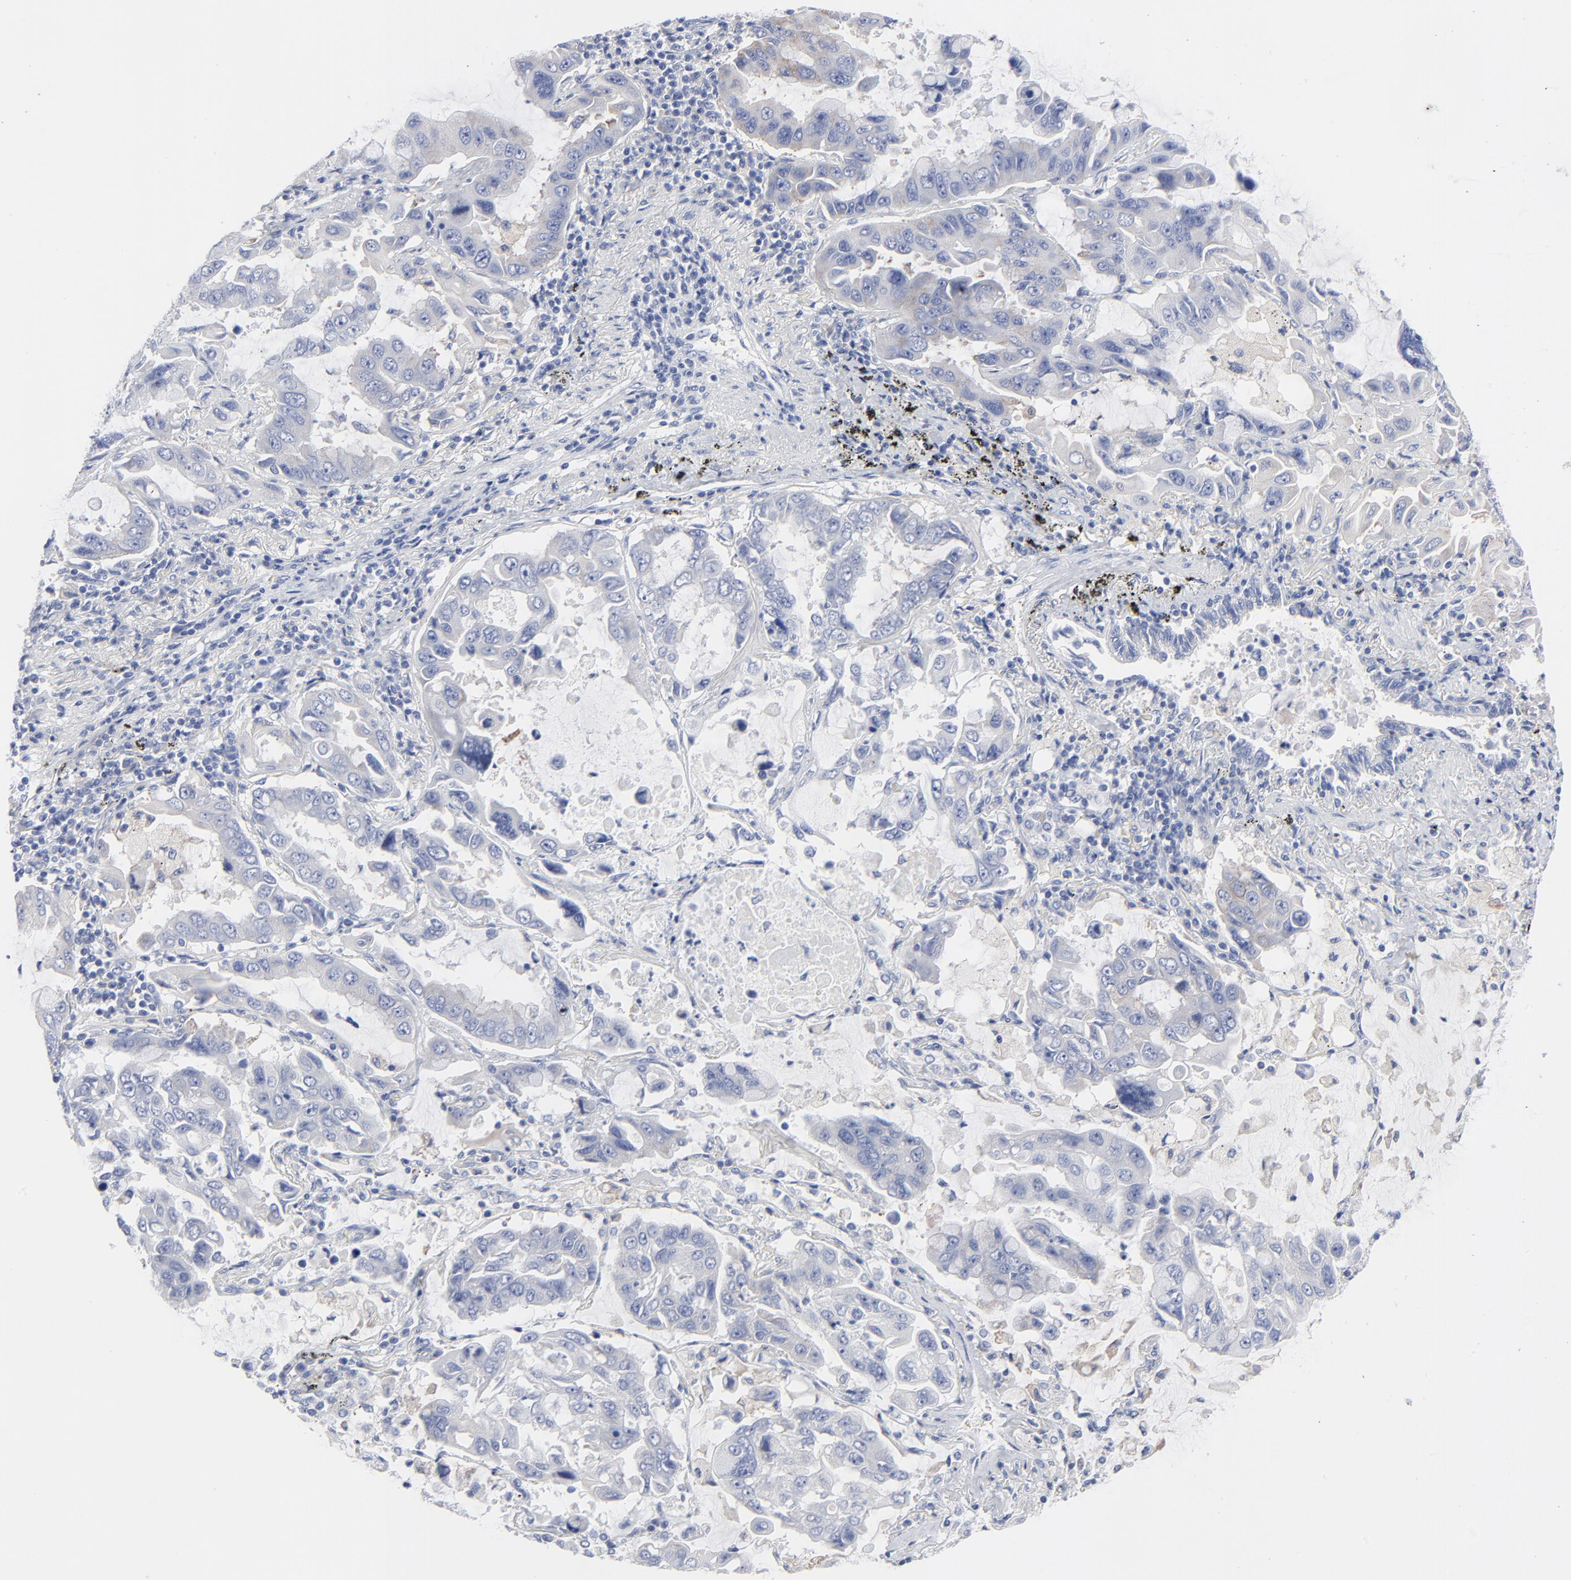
{"staining": {"intensity": "negative", "quantity": "none", "location": "none"}, "tissue": "lung cancer", "cell_type": "Tumor cells", "image_type": "cancer", "snomed": [{"axis": "morphology", "description": "Adenocarcinoma, NOS"}, {"axis": "topography", "description": "Lung"}], "caption": "There is no significant staining in tumor cells of adenocarcinoma (lung). The staining is performed using DAB (3,3'-diaminobenzidine) brown chromogen with nuclei counter-stained in using hematoxylin.", "gene": "STAT2", "patient": {"sex": "male", "age": 64}}